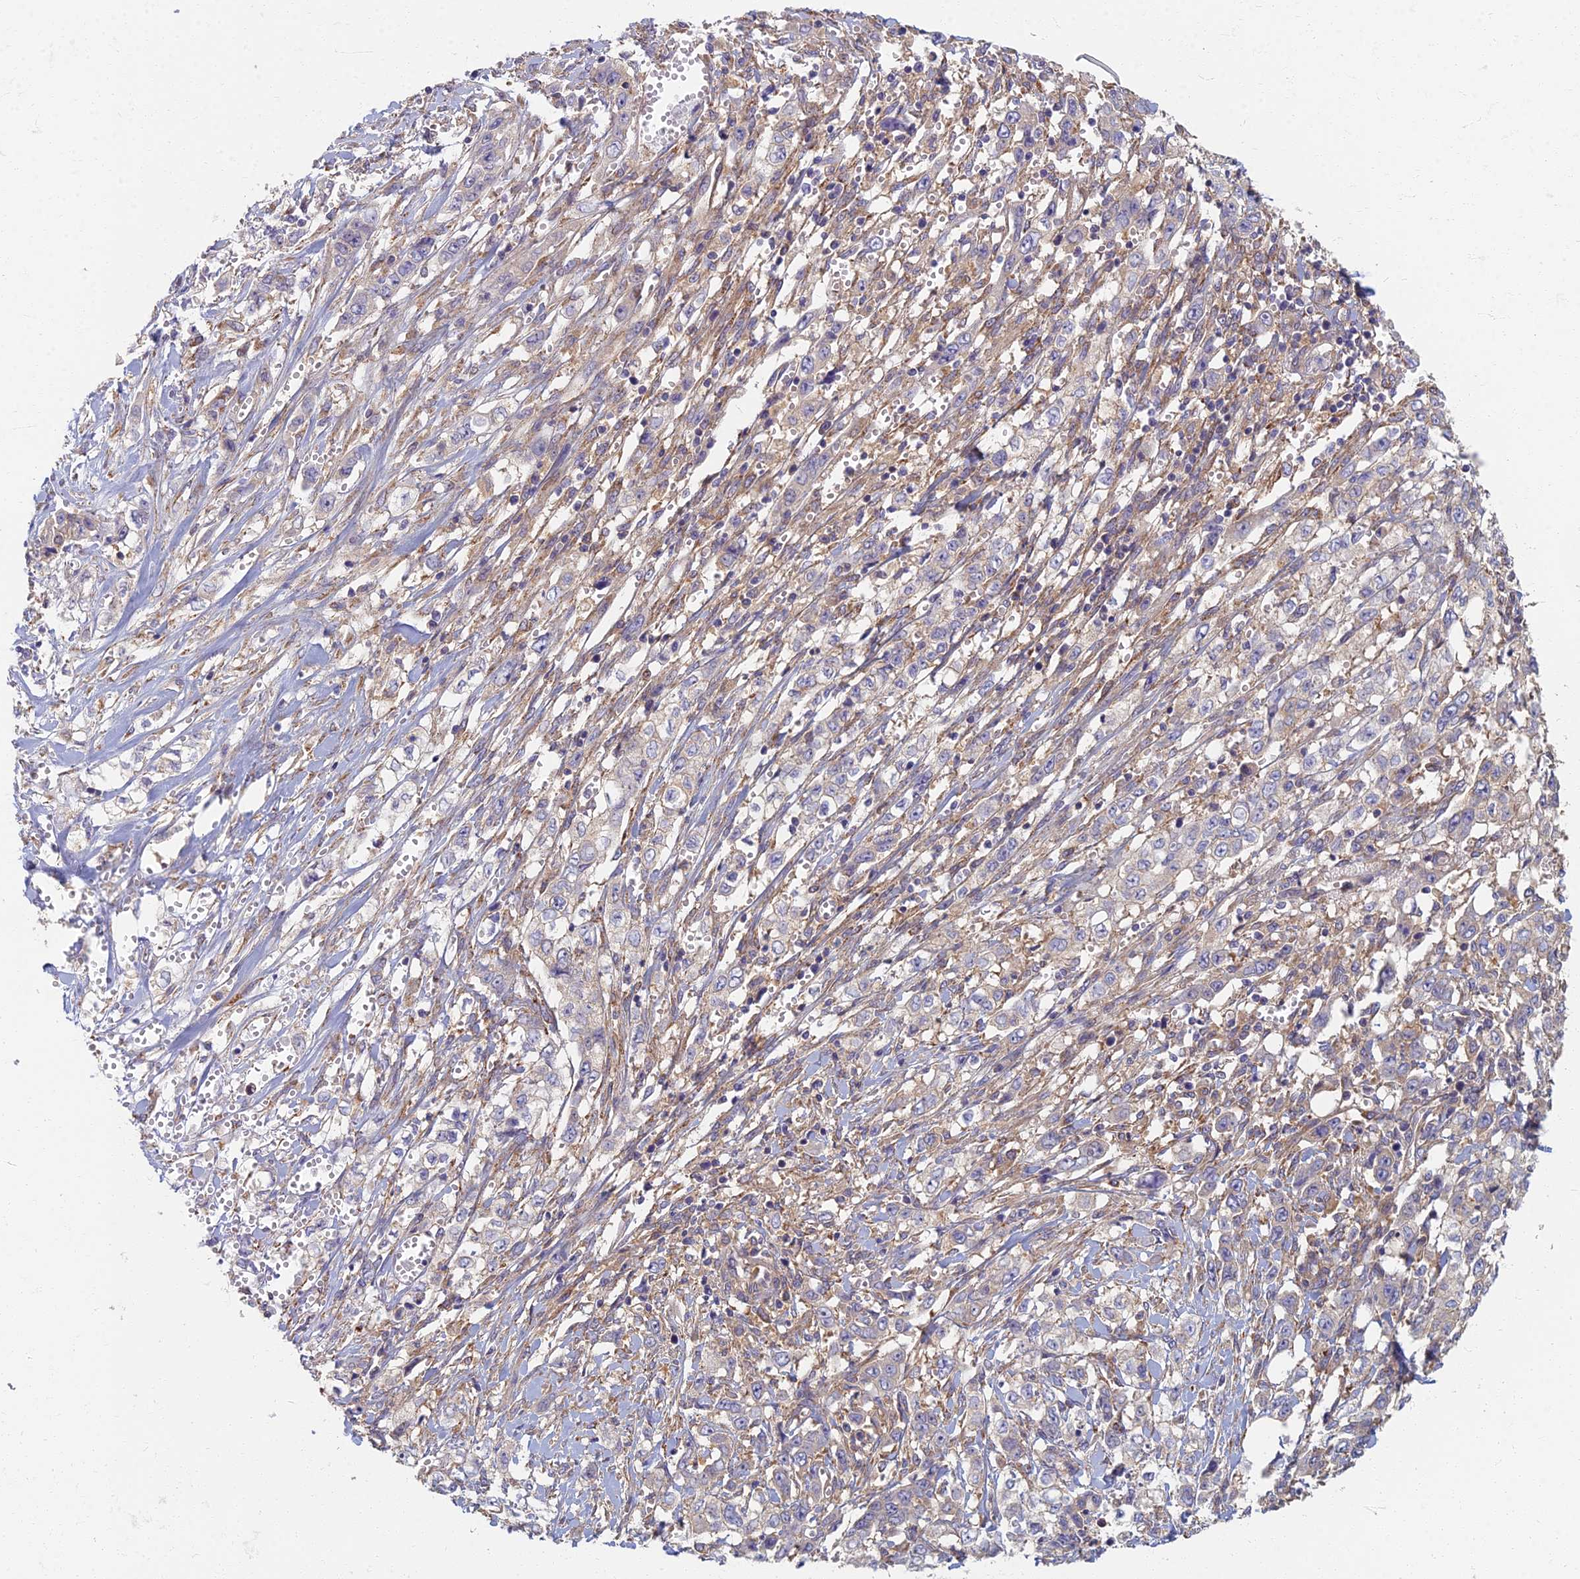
{"staining": {"intensity": "weak", "quantity": "<25%", "location": "cytoplasmic/membranous"}, "tissue": "stomach cancer", "cell_type": "Tumor cells", "image_type": "cancer", "snomed": [{"axis": "morphology", "description": "Adenocarcinoma, NOS"}, {"axis": "topography", "description": "Stomach, upper"}], "caption": "IHC photomicrograph of human stomach adenocarcinoma stained for a protein (brown), which reveals no expression in tumor cells. Brightfield microscopy of immunohistochemistry stained with DAB (3,3'-diaminobenzidine) (brown) and hematoxylin (blue), captured at high magnification.", "gene": "RBSN", "patient": {"sex": "male", "age": 62}}